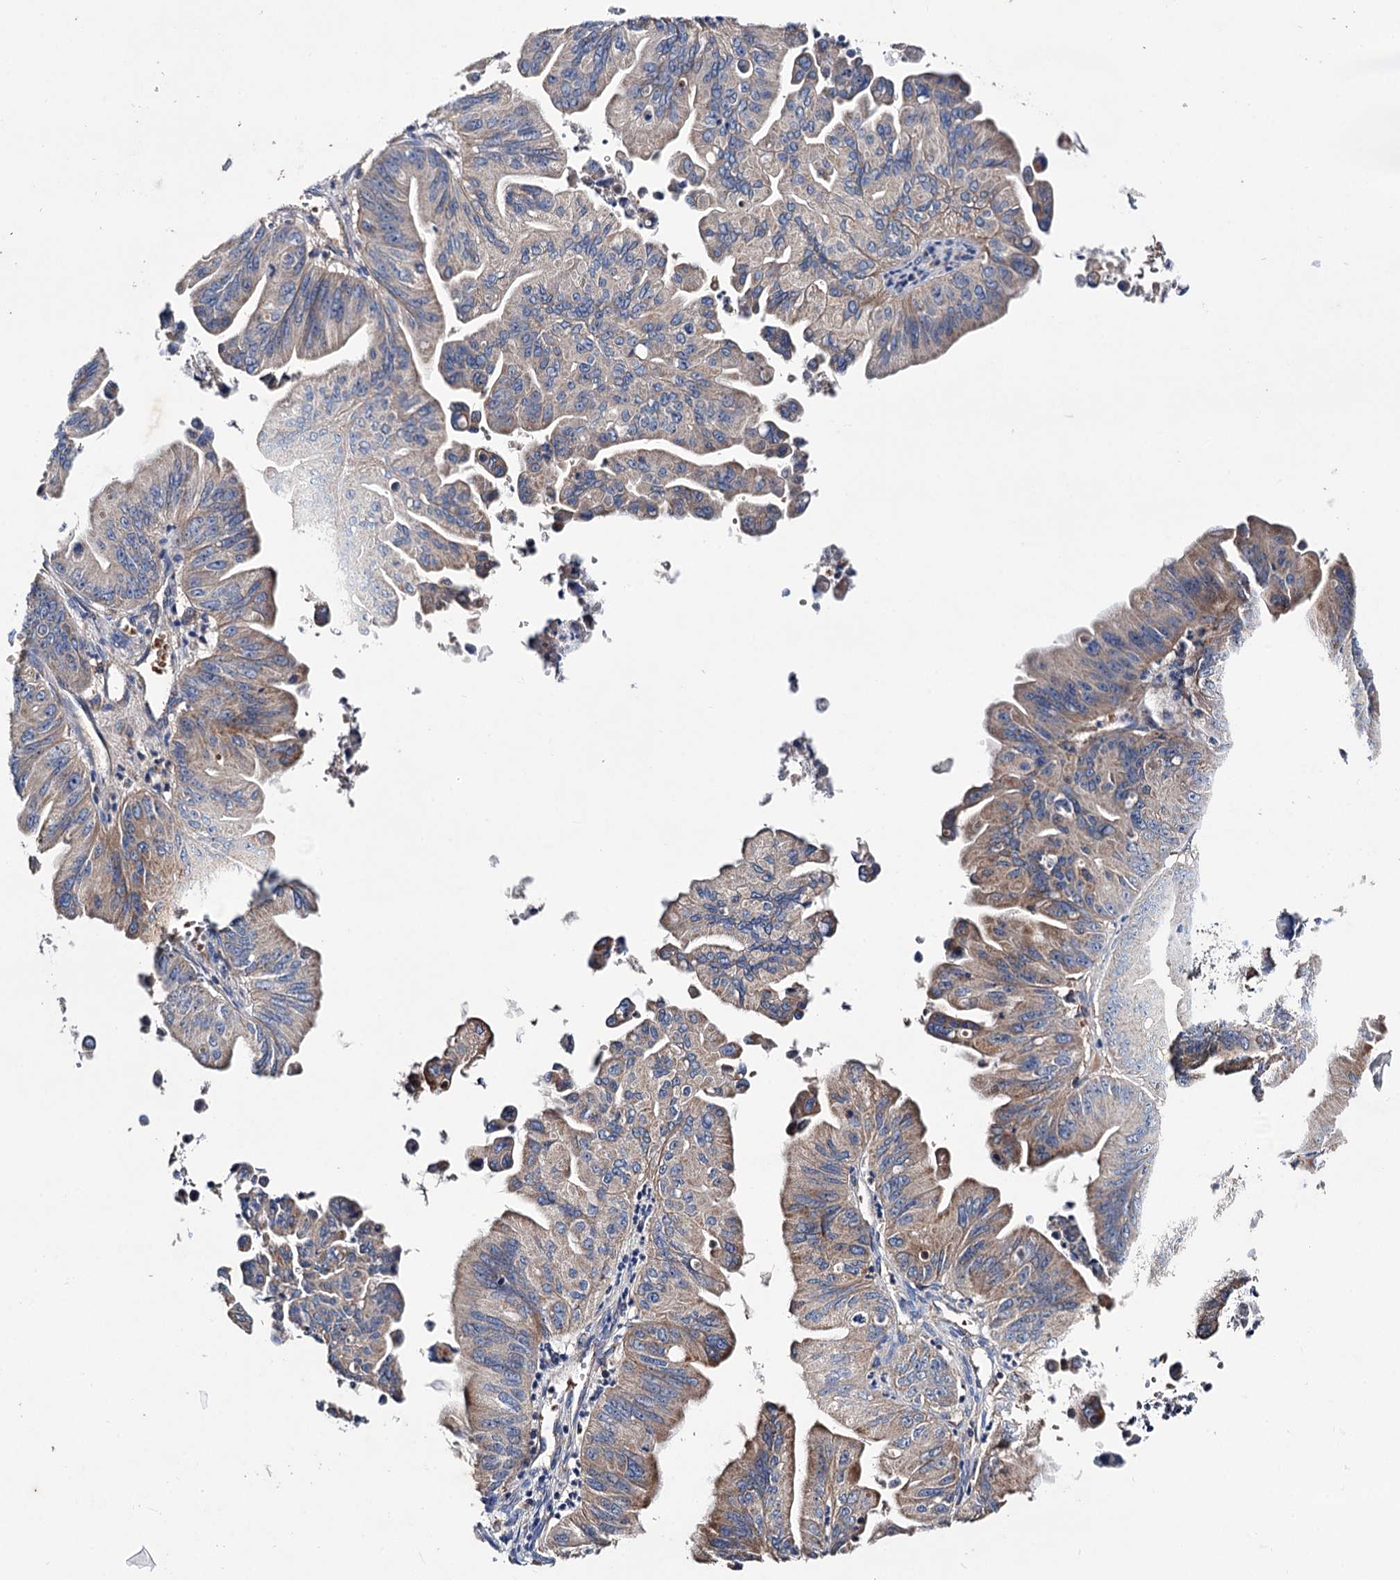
{"staining": {"intensity": "weak", "quantity": "25%-75%", "location": "cytoplasmic/membranous"}, "tissue": "ovarian cancer", "cell_type": "Tumor cells", "image_type": "cancer", "snomed": [{"axis": "morphology", "description": "Cystadenocarcinoma, mucinous, NOS"}, {"axis": "topography", "description": "Ovary"}], "caption": "The histopathology image reveals a brown stain indicating the presence of a protein in the cytoplasmic/membranous of tumor cells in ovarian cancer. (DAB IHC with brightfield microscopy, high magnification).", "gene": "CLPB", "patient": {"sex": "female", "age": 71}}